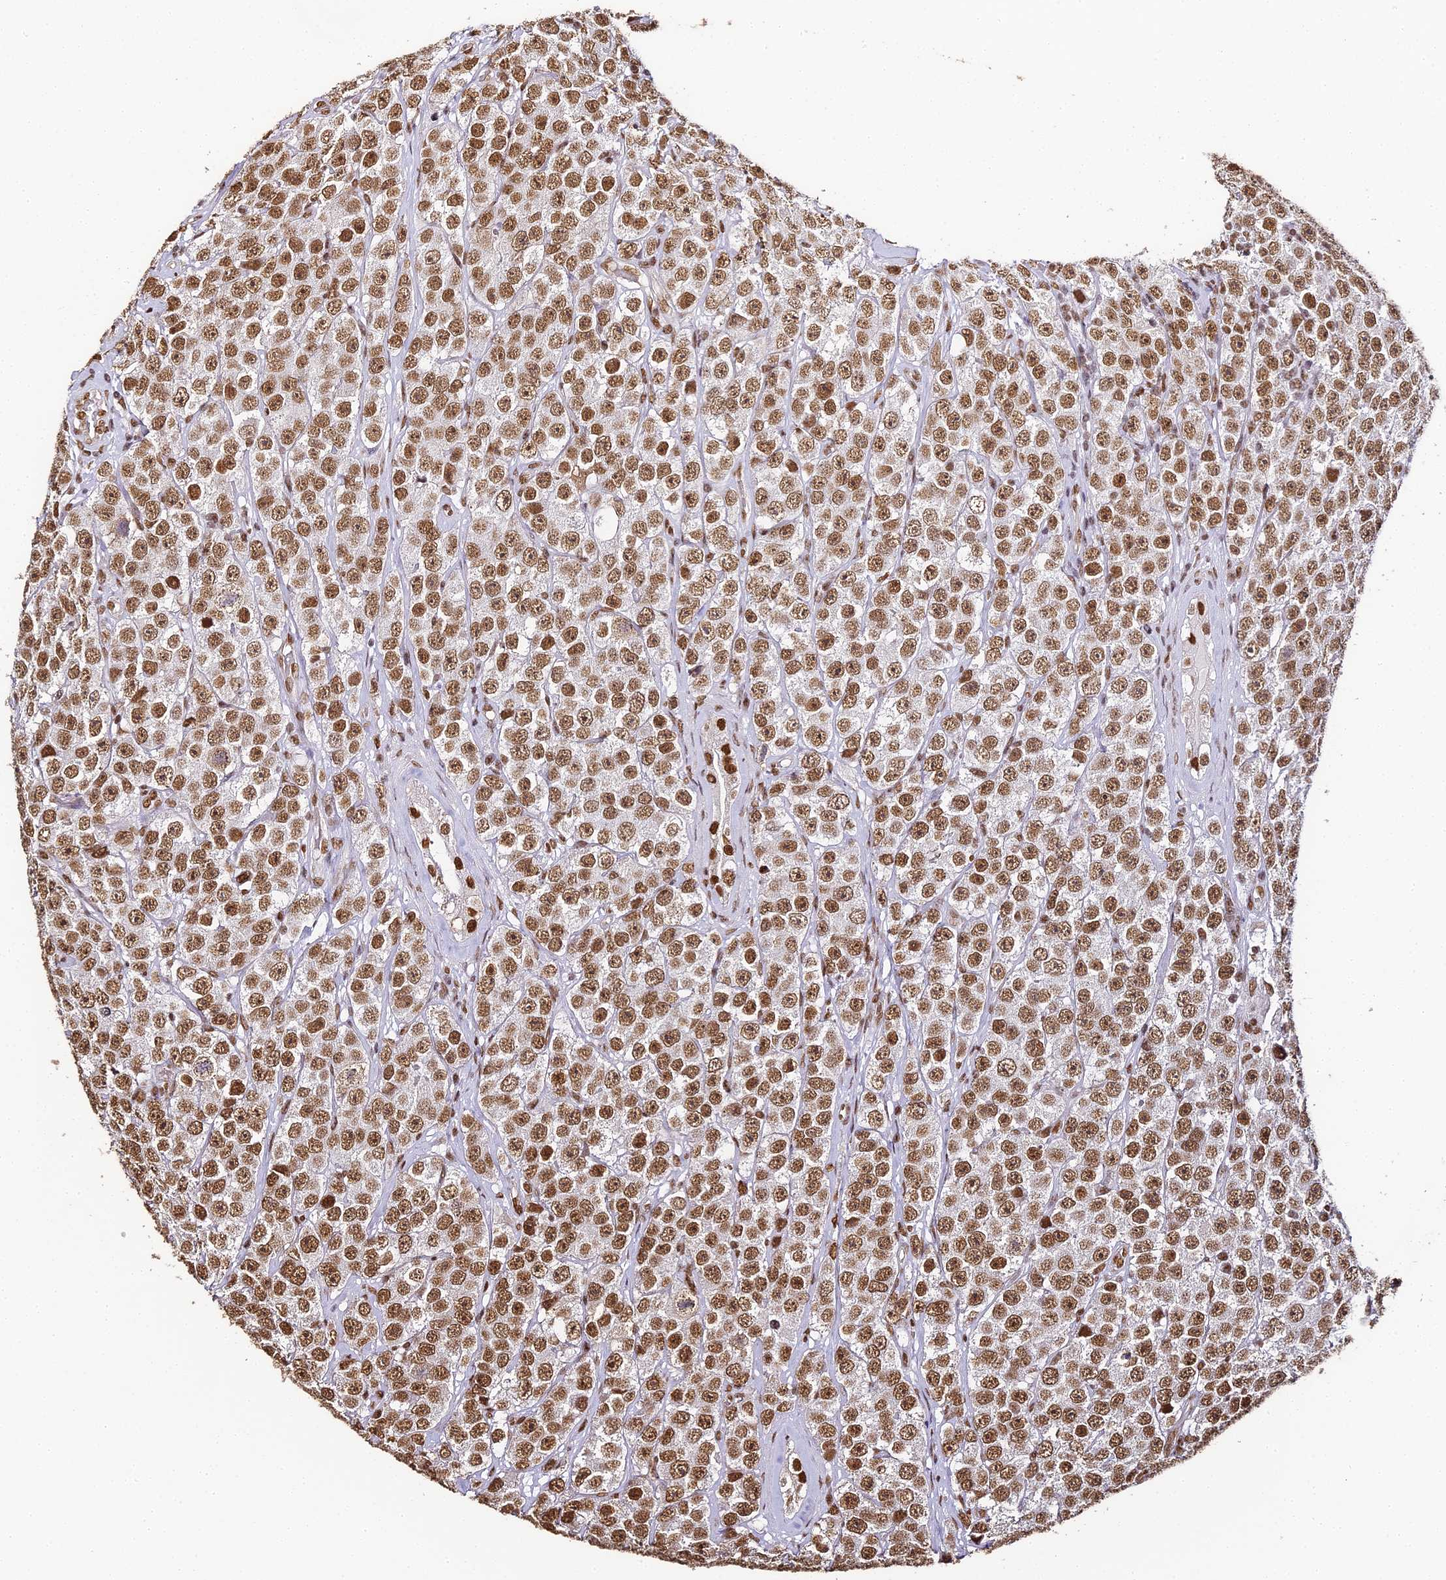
{"staining": {"intensity": "moderate", "quantity": ">75%", "location": "nuclear"}, "tissue": "testis cancer", "cell_type": "Tumor cells", "image_type": "cancer", "snomed": [{"axis": "morphology", "description": "Seminoma, NOS"}, {"axis": "topography", "description": "Testis"}], "caption": "Immunohistochemistry (IHC) staining of testis cancer (seminoma), which reveals medium levels of moderate nuclear staining in approximately >75% of tumor cells indicating moderate nuclear protein staining. The staining was performed using DAB (3,3'-diaminobenzidine) (brown) for protein detection and nuclei were counterstained in hematoxylin (blue).", "gene": "HNRNPA1", "patient": {"sex": "male", "age": 28}}